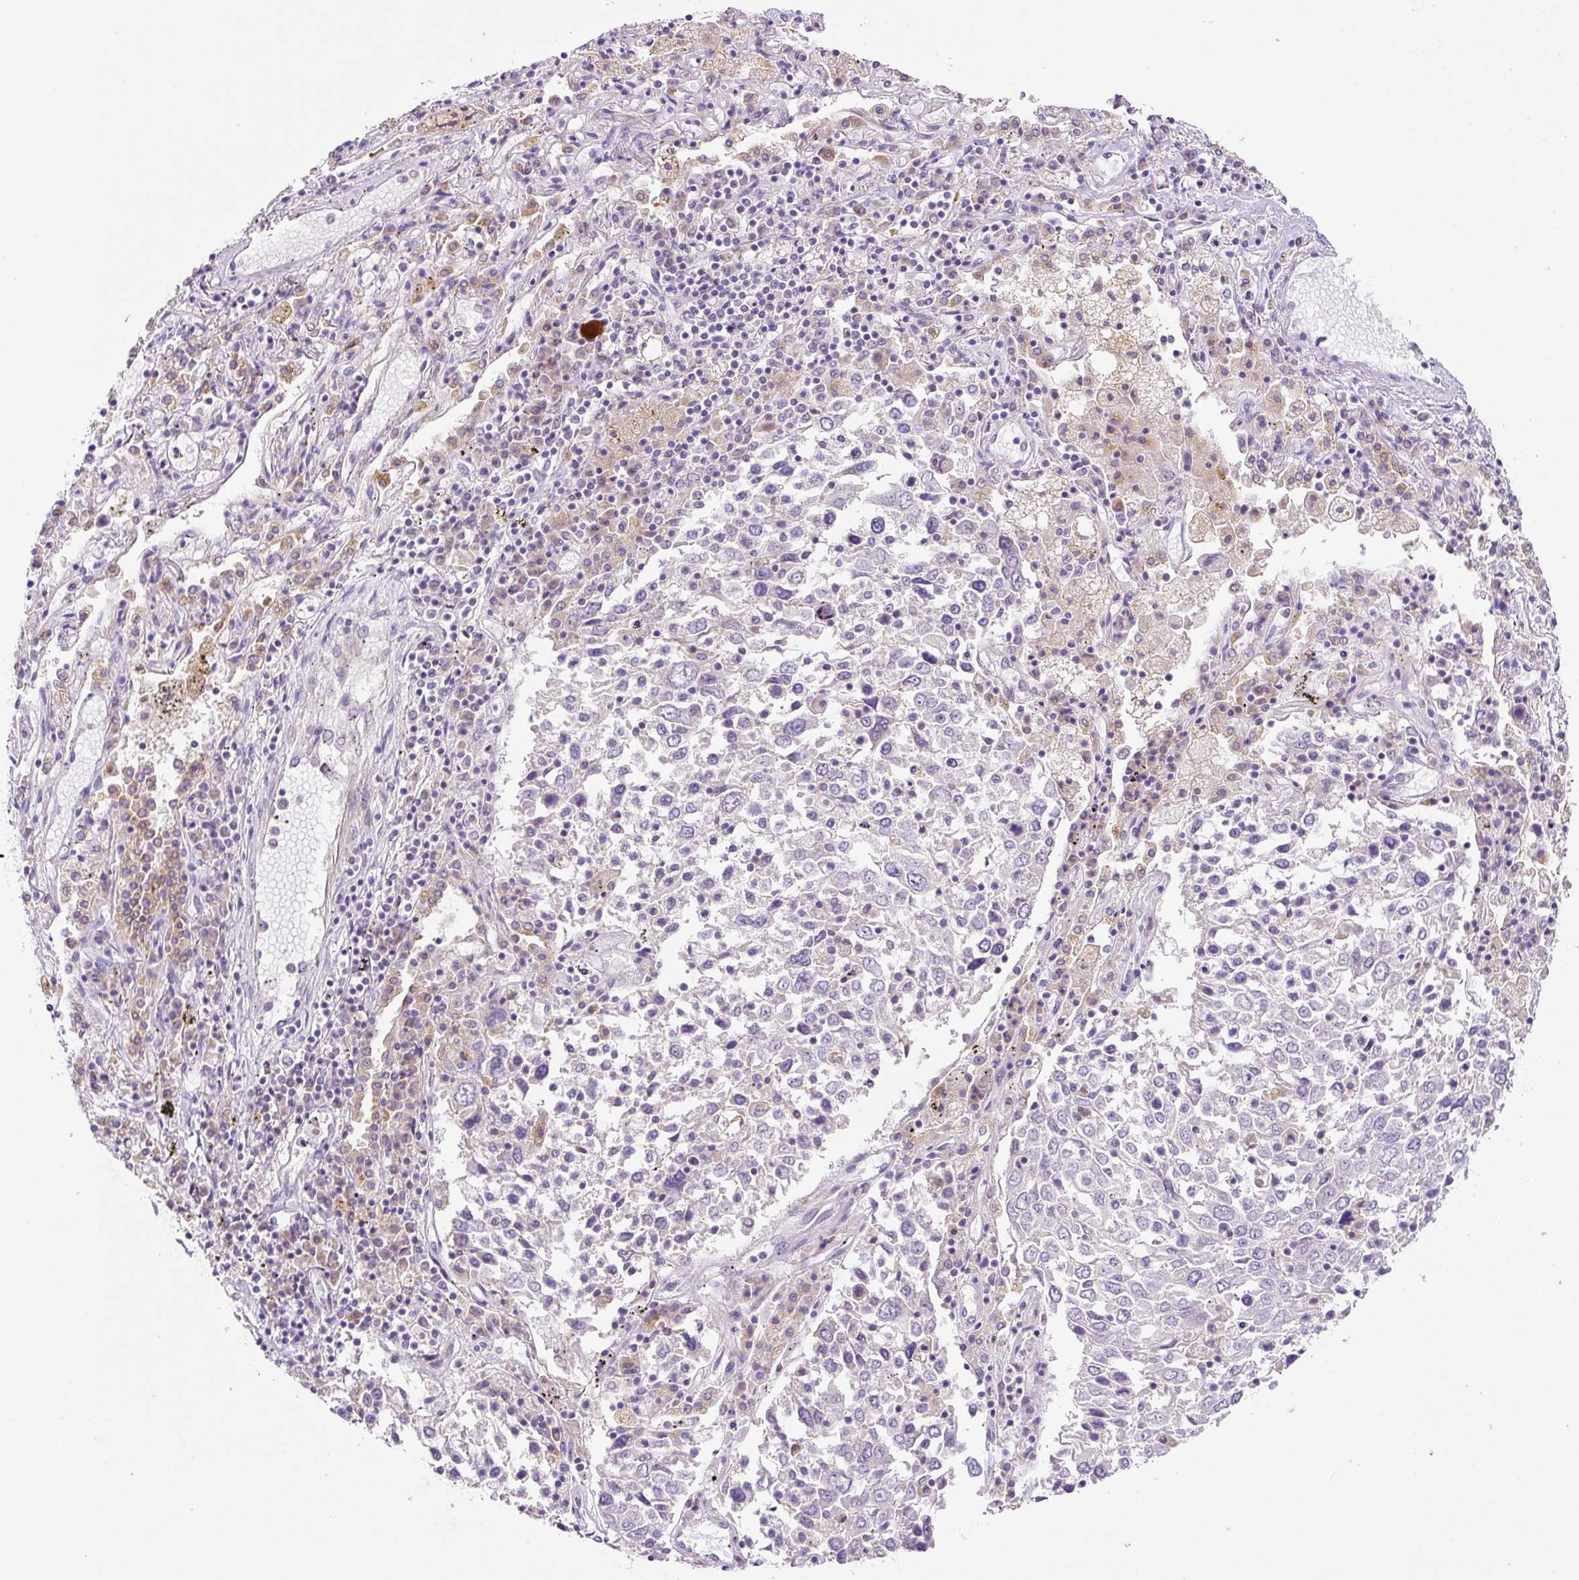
{"staining": {"intensity": "negative", "quantity": "none", "location": "none"}, "tissue": "lung cancer", "cell_type": "Tumor cells", "image_type": "cancer", "snomed": [{"axis": "morphology", "description": "Squamous cell carcinoma, NOS"}, {"axis": "topography", "description": "Lung"}], "caption": "Immunohistochemical staining of lung squamous cell carcinoma reveals no significant positivity in tumor cells.", "gene": "CEBPZOS", "patient": {"sex": "male", "age": 65}}